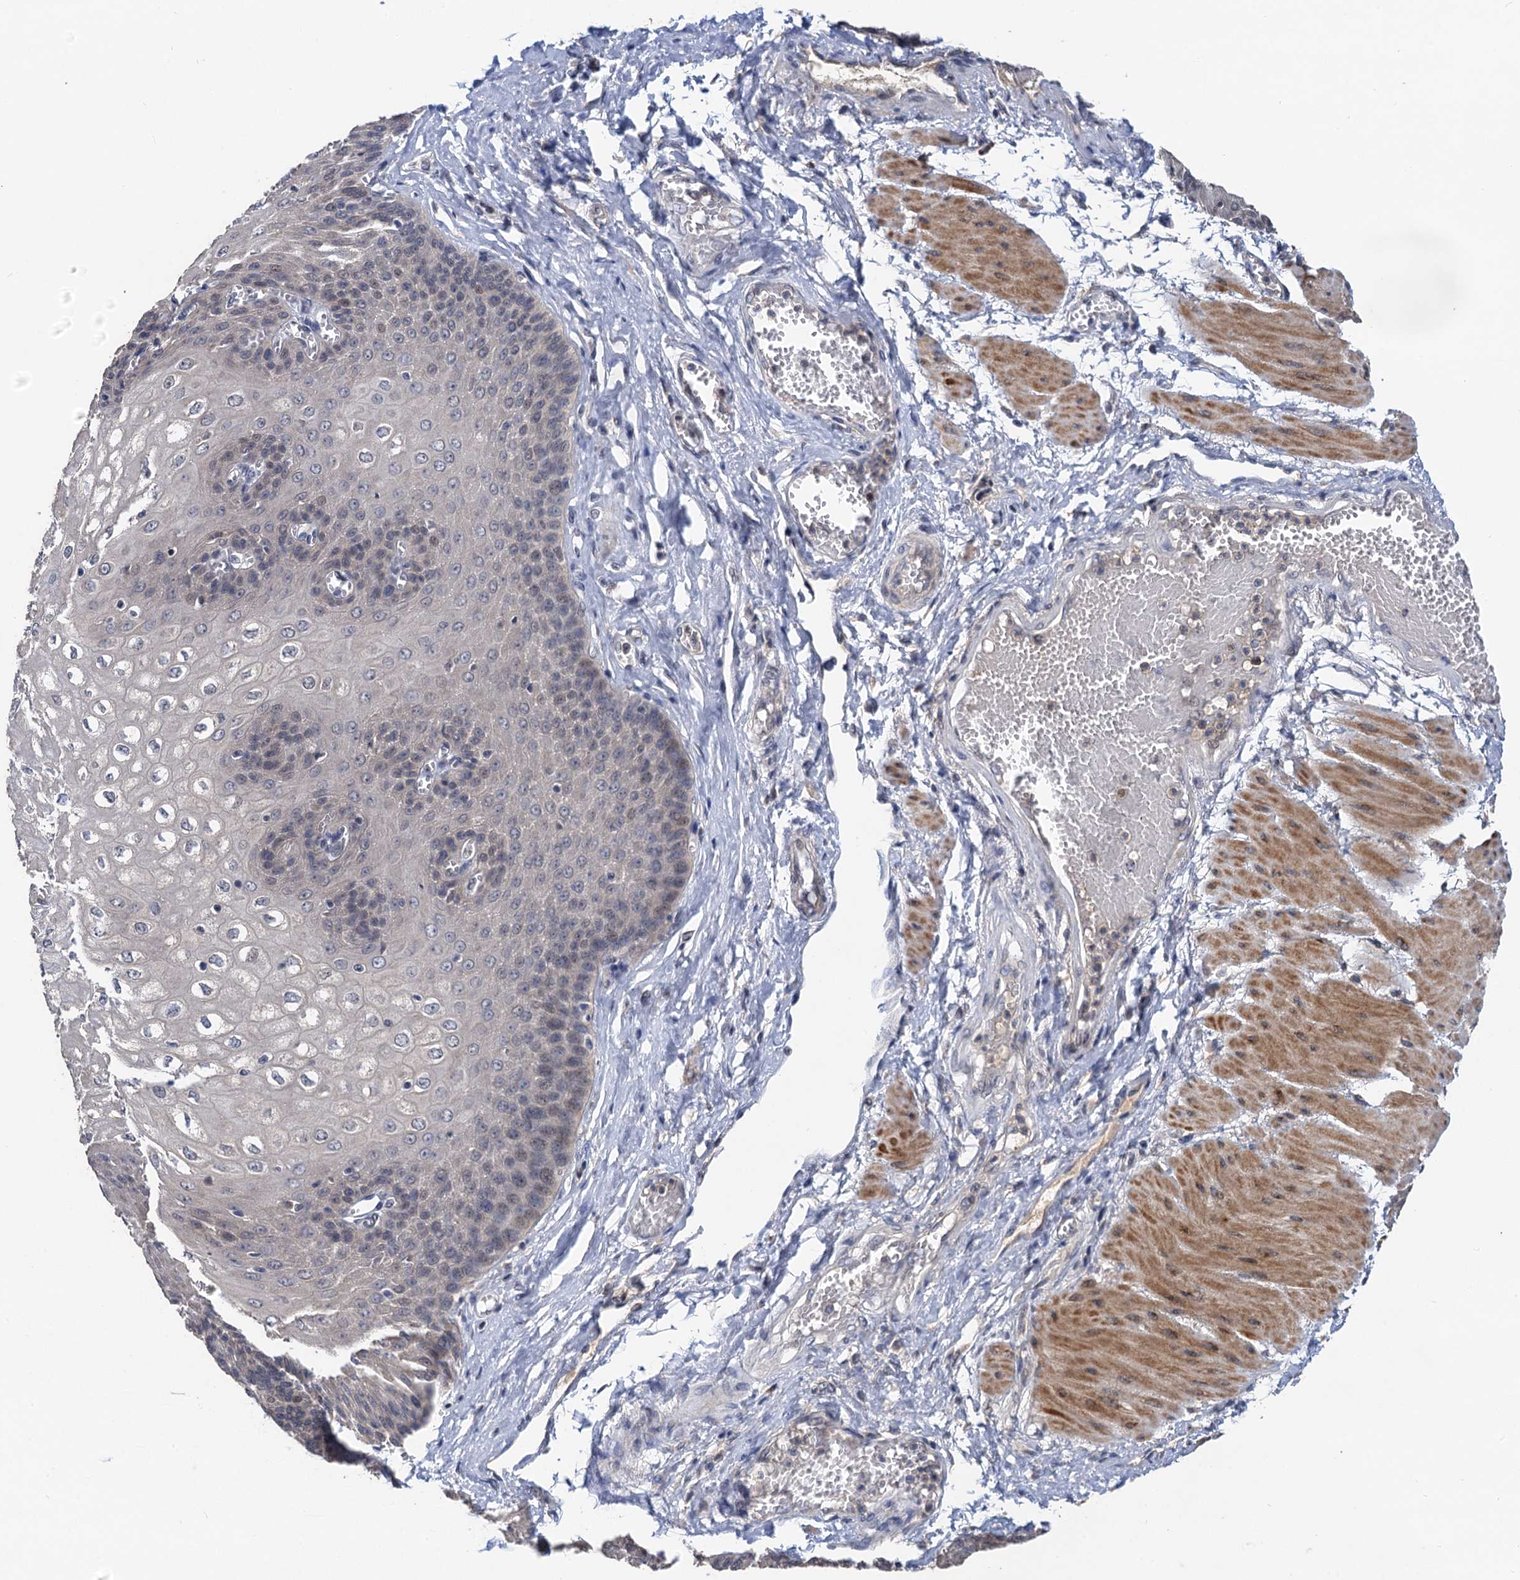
{"staining": {"intensity": "weak", "quantity": "<25%", "location": "cytoplasmic/membranous,nuclear"}, "tissue": "esophagus", "cell_type": "Squamous epithelial cells", "image_type": "normal", "snomed": [{"axis": "morphology", "description": "Normal tissue, NOS"}, {"axis": "topography", "description": "Esophagus"}], "caption": "The immunohistochemistry image has no significant staining in squamous epithelial cells of esophagus.", "gene": "TMEM39B", "patient": {"sex": "male", "age": 60}}